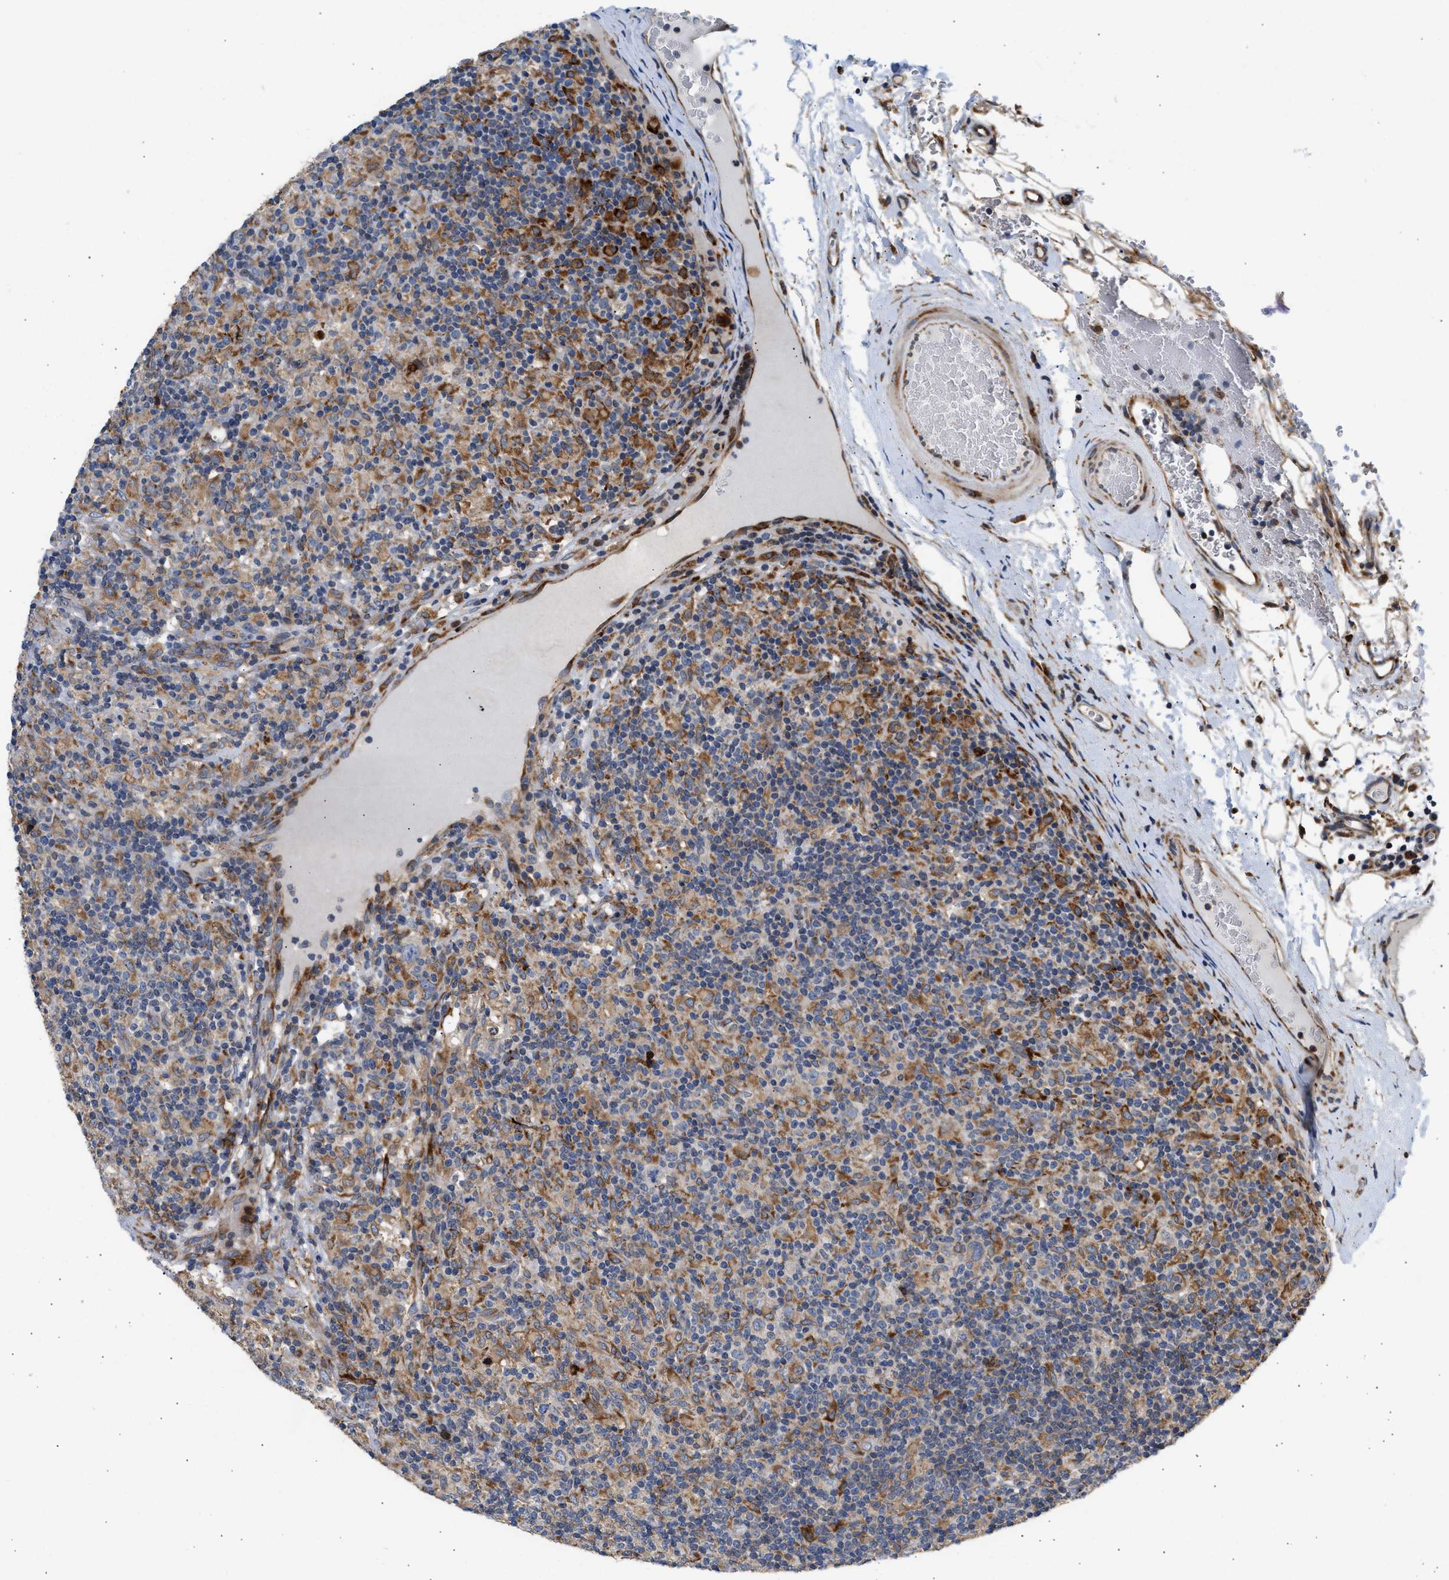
{"staining": {"intensity": "moderate", "quantity": "<25%", "location": "cytoplasmic/membranous"}, "tissue": "lymphoma", "cell_type": "Tumor cells", "image_type": "cancer", "snomed": [{"axis": "morphology", "description": "Hodgkin's disease, NOS"}, {"axis": "topography", "description": "Lymph node"}], "caption": "DAB immunohistochemical staining of lymphoma reveals moderate cytoplasmic/membranous protein expression in about <25% of tumor cells.", "gene": "AMZ1", "patient": {"sex": "male", "age": 70}}